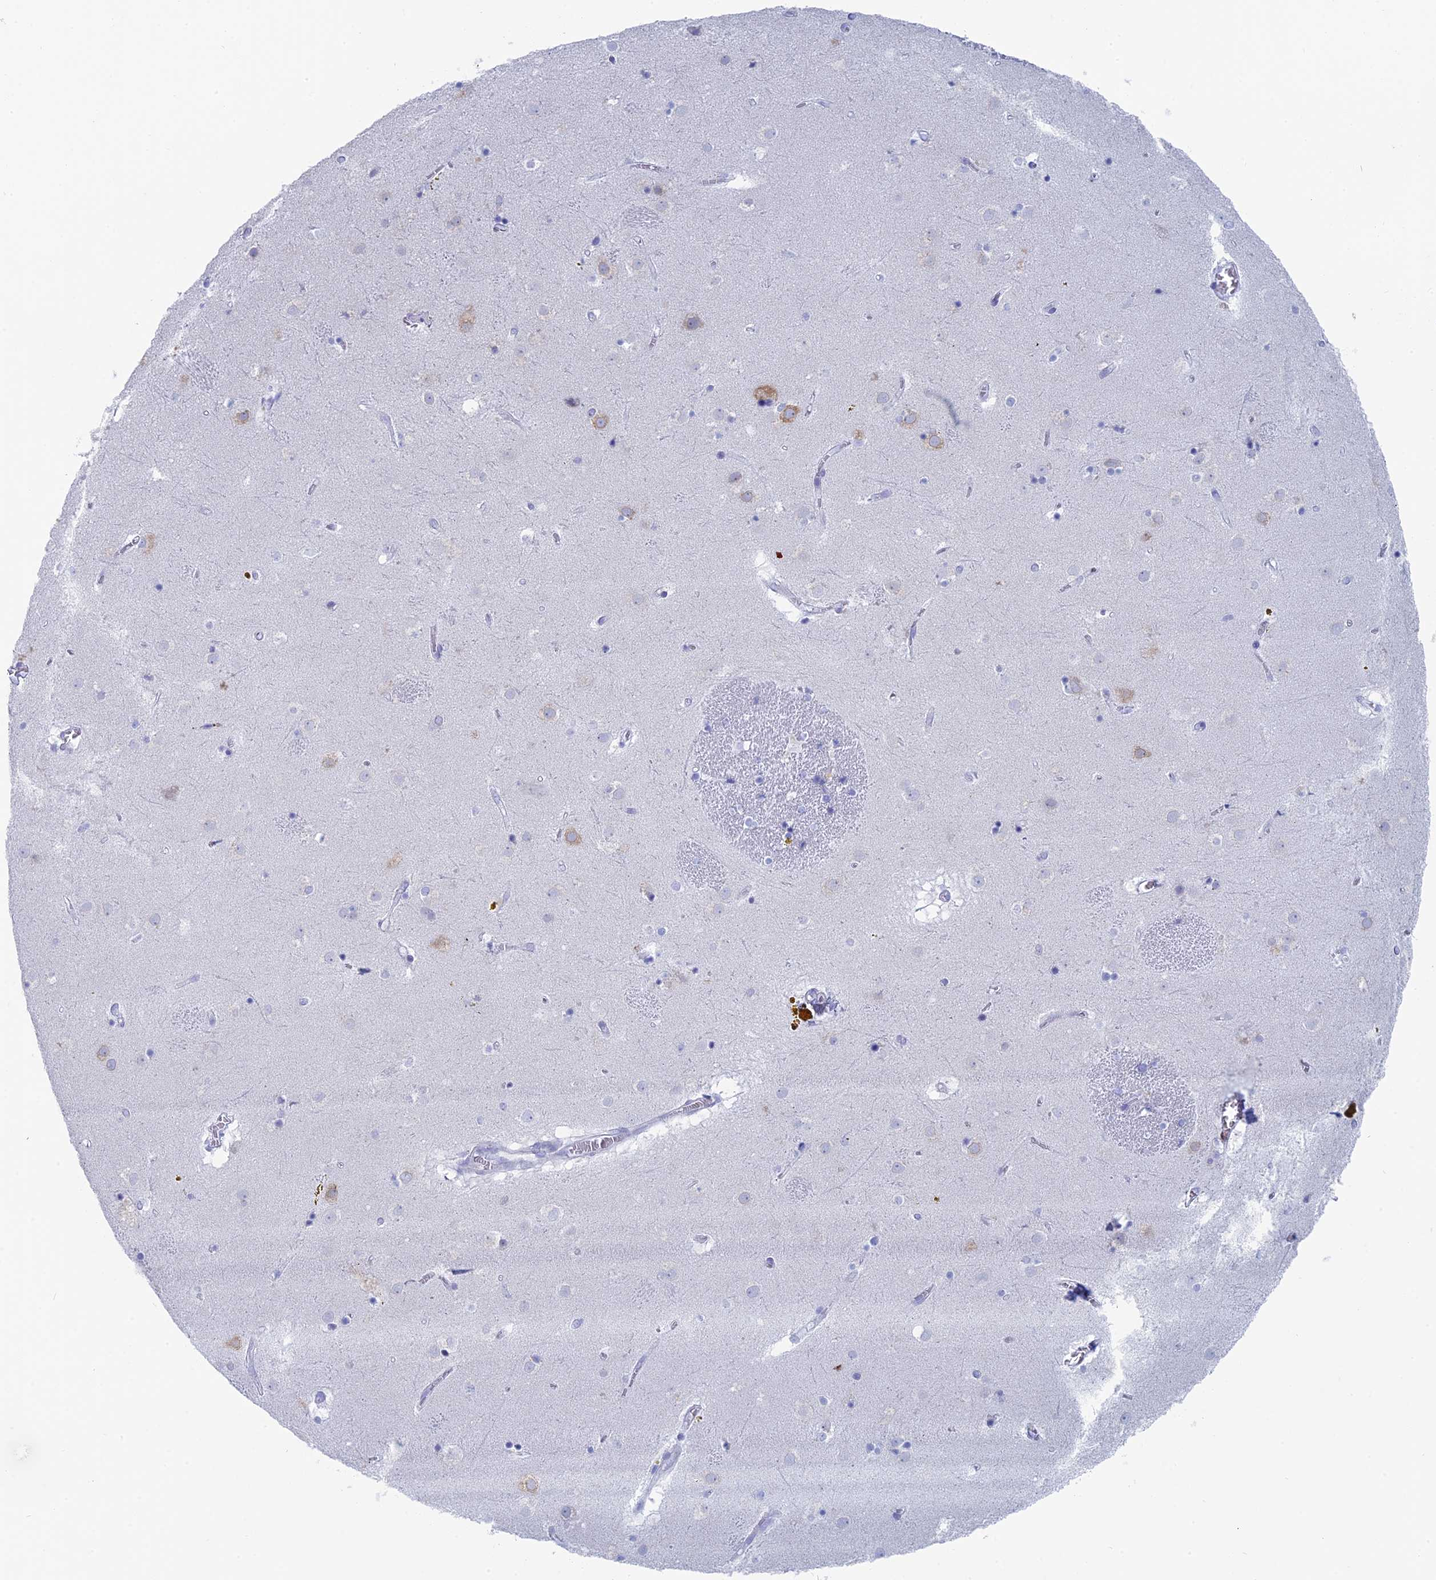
{"staining": {"intensity": "negative", "quantity": "none", "location": "none"}, "tissue": "caudate", "cell_type": "Glial cells", "image_type": "normal", "snomed": [{"axis": "morphology", "description": "Normal tissue, NOS"}, {"axis": "topography", "description": "Lateral ventricle wall"}], "caption": "Glial cells show no significant staining in normal caudate. (DAB immunohistochemistry (IHC) visualized using brightfield microscopy, high magnification).", "gene": "ALMS1", "patient": {"sex": "male", "age": 70}}